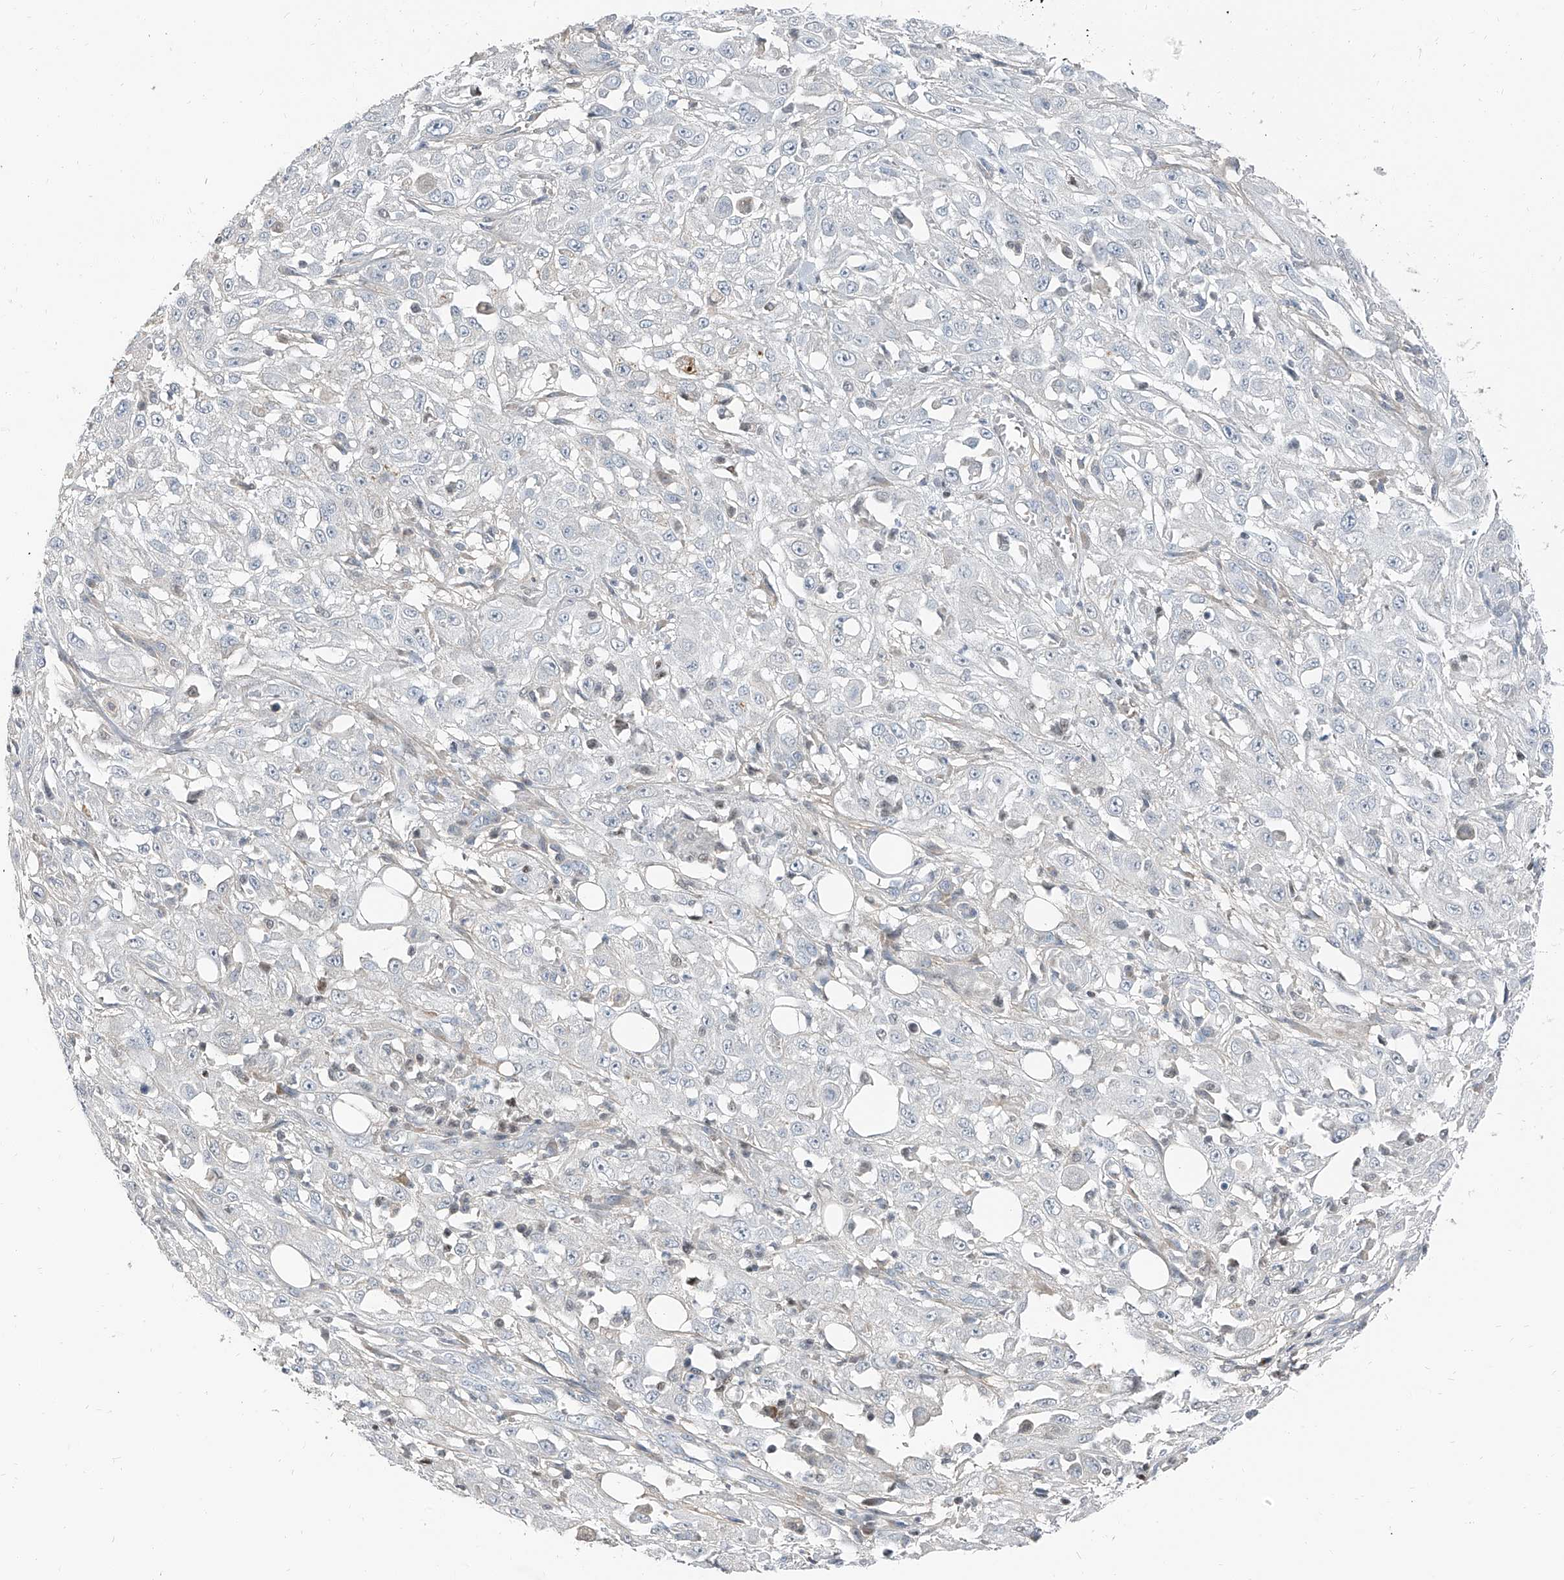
{"staining": {"intensity": "negative", "quantity": "none", "location": "none"}, "tissue": "skin cancer", "cell_type": "Tumor cells", "image_type": "cancer", "snomed": [{"axis": "morphology", "description": "Squamous cell carcinoma, NOS"}, {"axis": "morphology", "description": "Squamous cell carcinoma, metastatic, NOS"}, {"axis": "topography", "description": "Skin"}, {"axis": "topography", "description": "Lymph node"}], "caption": "The micrograph displays no staining of tumor cells in squamous cell carcinoma (skin). Brightfield microscopy of IHC stained with DAB (3,3'-diaminobenzidine) (brown) and hematoxylin (blue), captured at high magnification.", "gene": "HOXA3", "patient": {"sex": "male", "age": 75}}